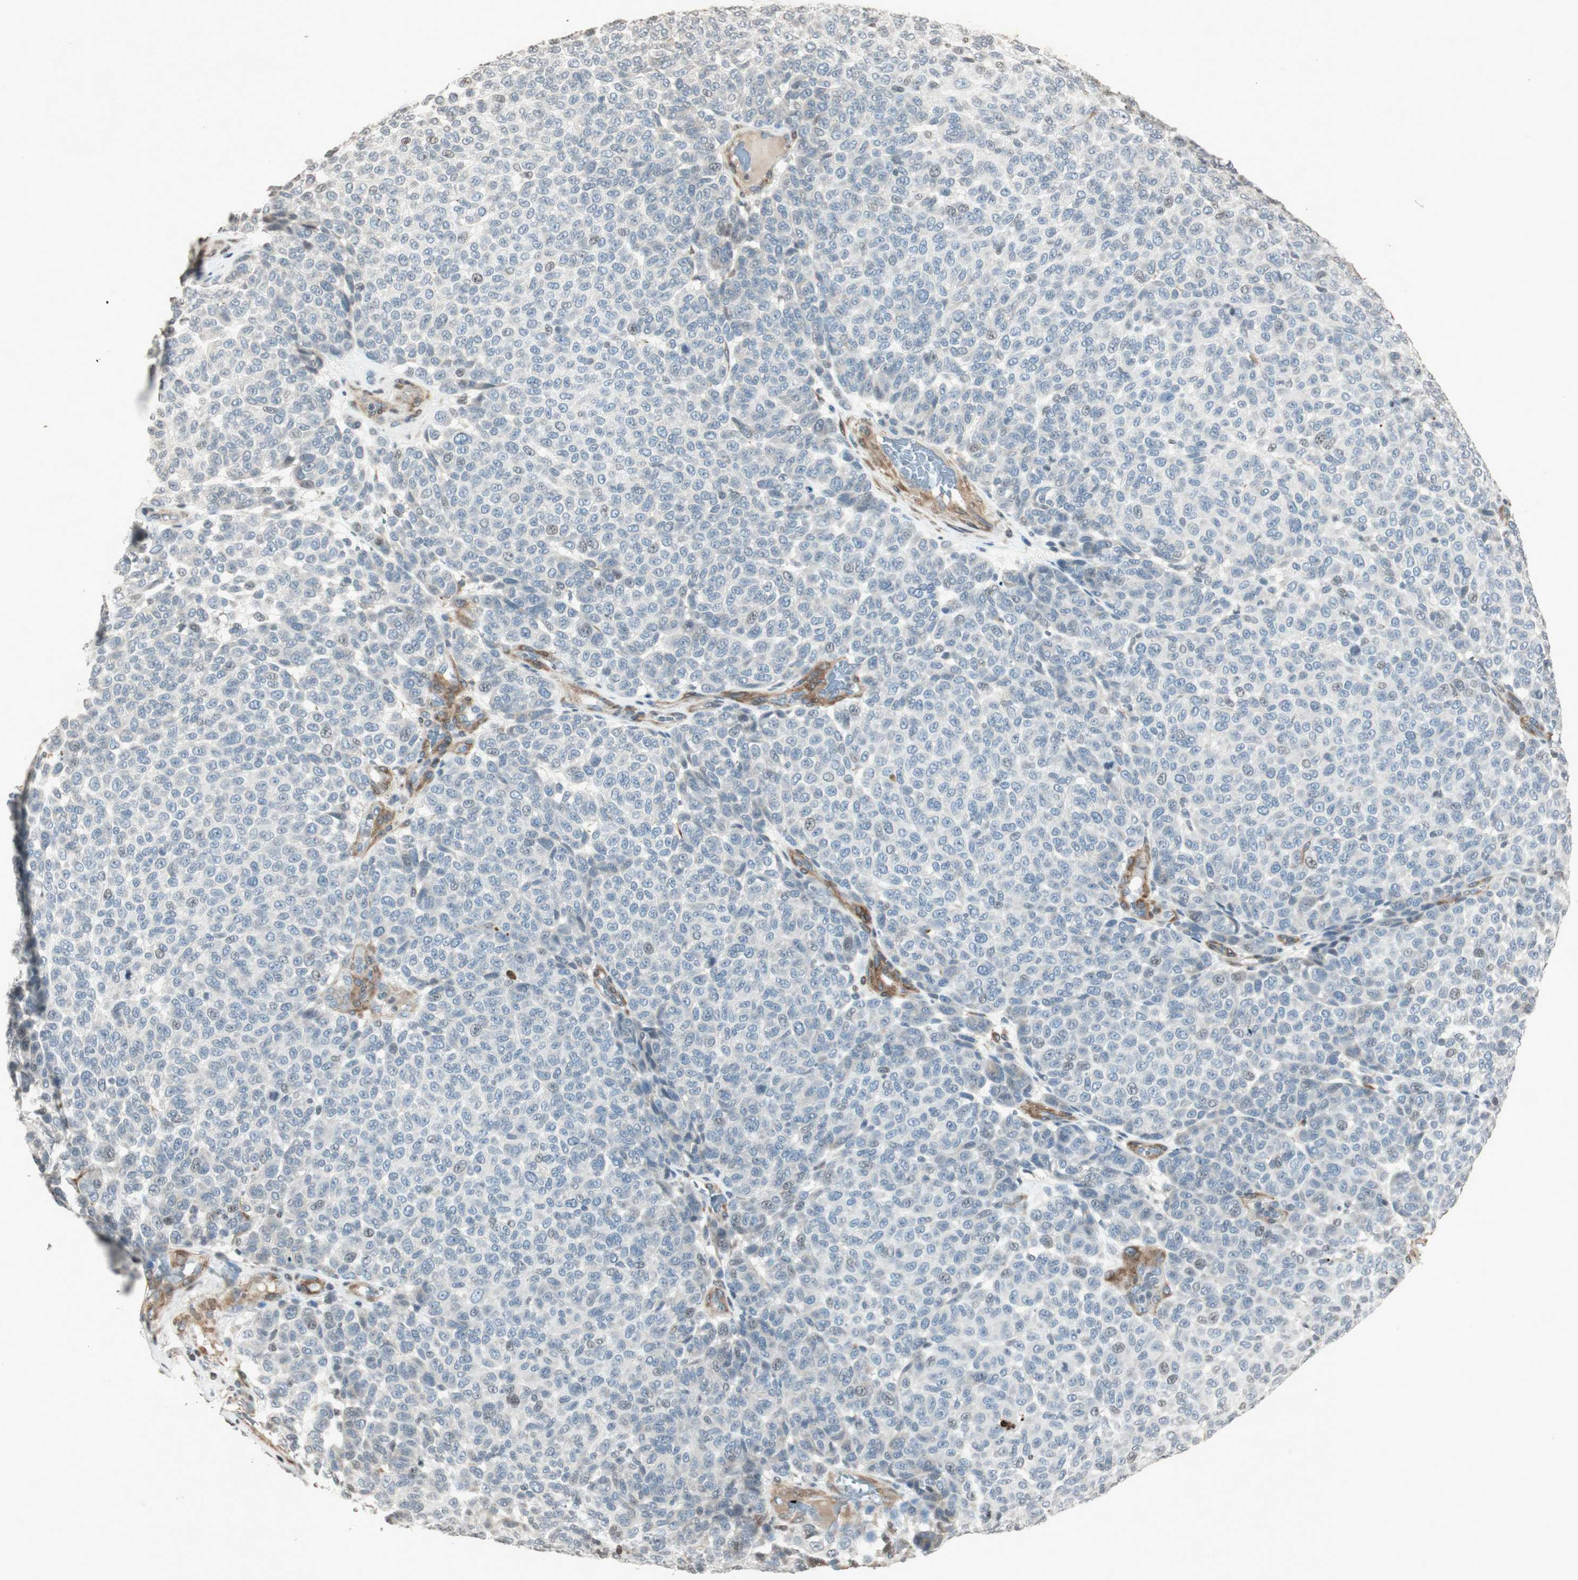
{"staining": {"intensity": "negative", "quantity": "none", "location": "none"}, "tissue": "melanoma", "cell_type": "Tumor cells", "image_type": "cancer", "snomed": [{"axis": "morphology", "description": "Malignant melanoma, NOS"}, {"axis": "topography", "description": "Skin"}], "caption": "Melanoma was stained to show a protein in brown. There is no significant positivity in tumor cells.", "gene": "PRKG1", "patient": {"sex": "male", "age": 59}}